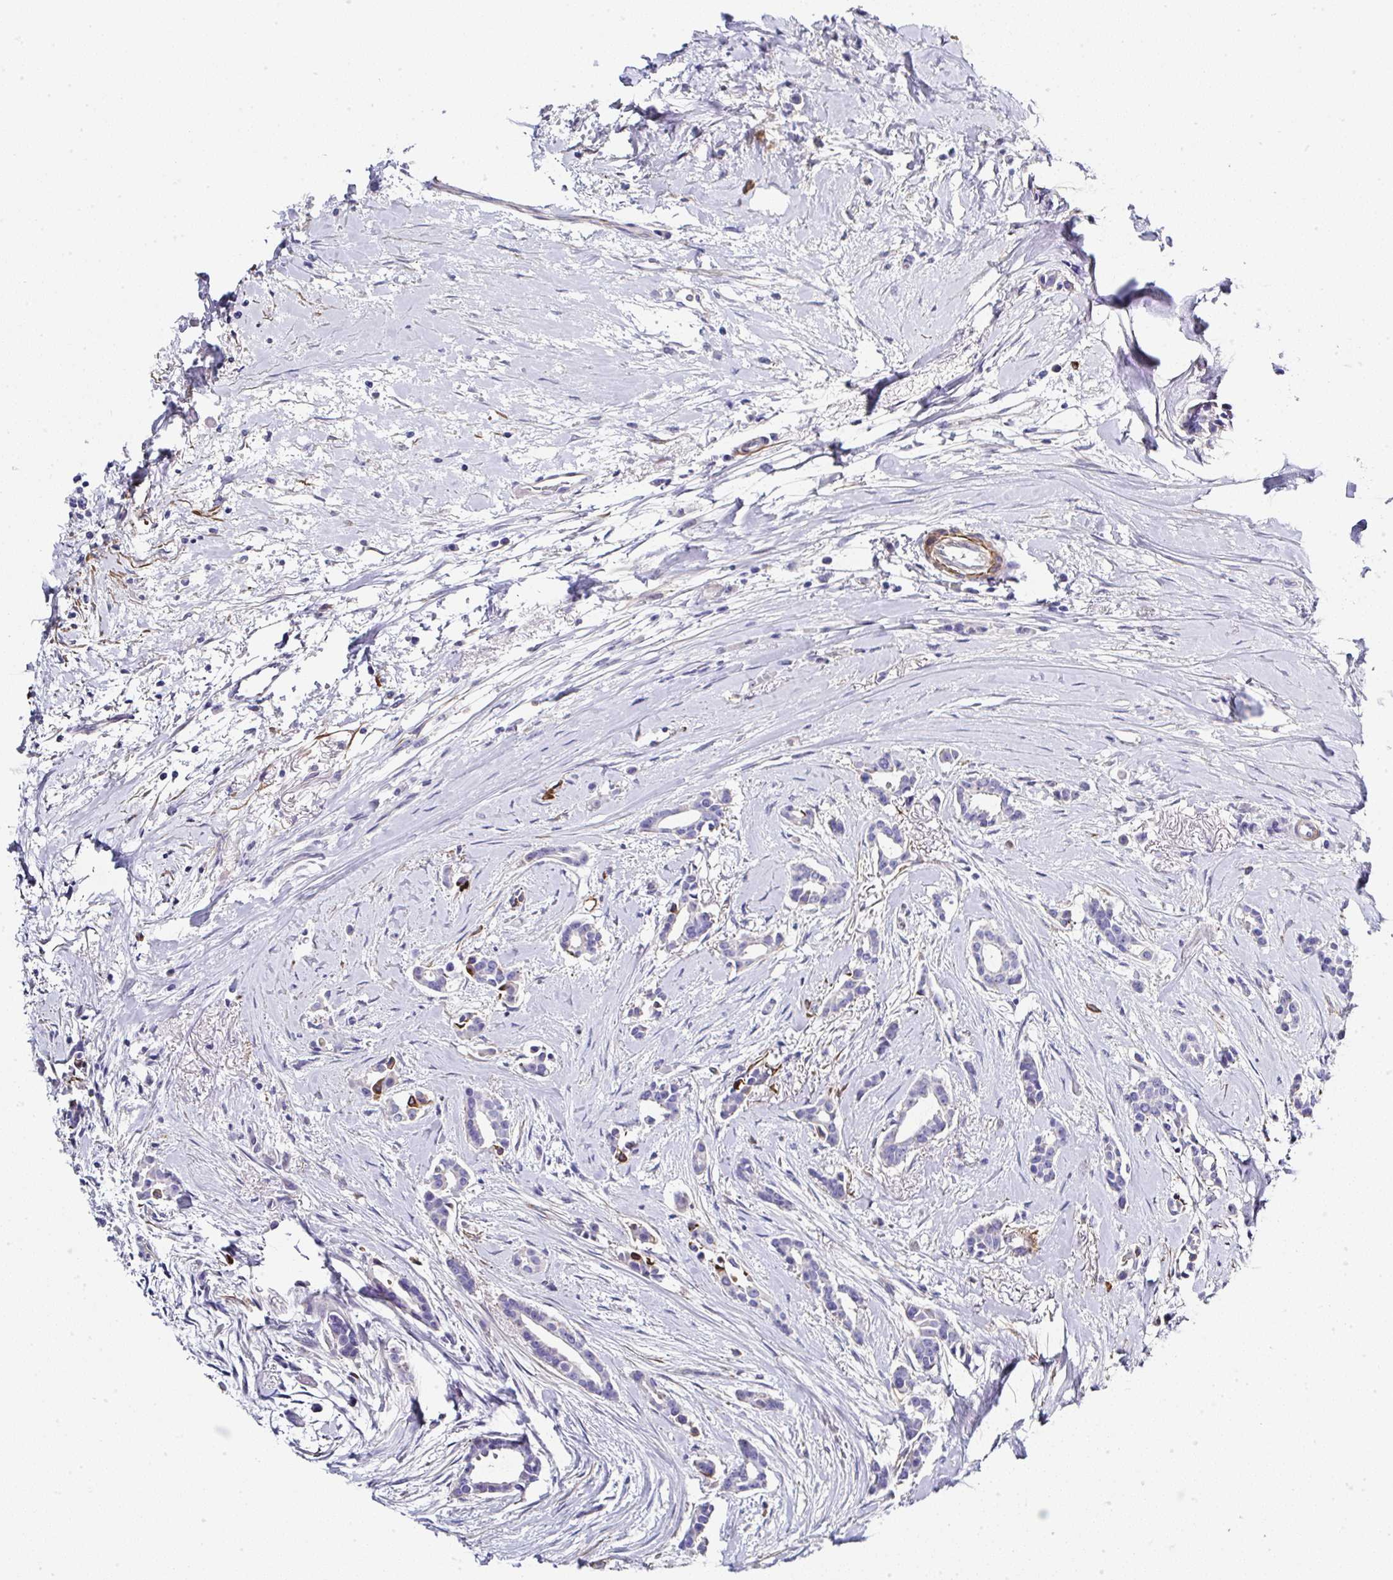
{"staining": {"intensity": "negative", "quantity": "none", "location": "none"}, "tissue": "breast cancer", "cell_type": "Tumor cells", "image_type": "cancer", "snomed": [{"axis": "morphology", "description": "Duct carcinoma"}, {"axis": "topography", "description": "Breast"}], "caption": "This is a photomicrograph of IHC staining of breast infiltrating ductal carcinoma, which shows no staining in tumor cells.", "gene": "PPFIA4", "patient": {"sex": "female", "age": 64}}